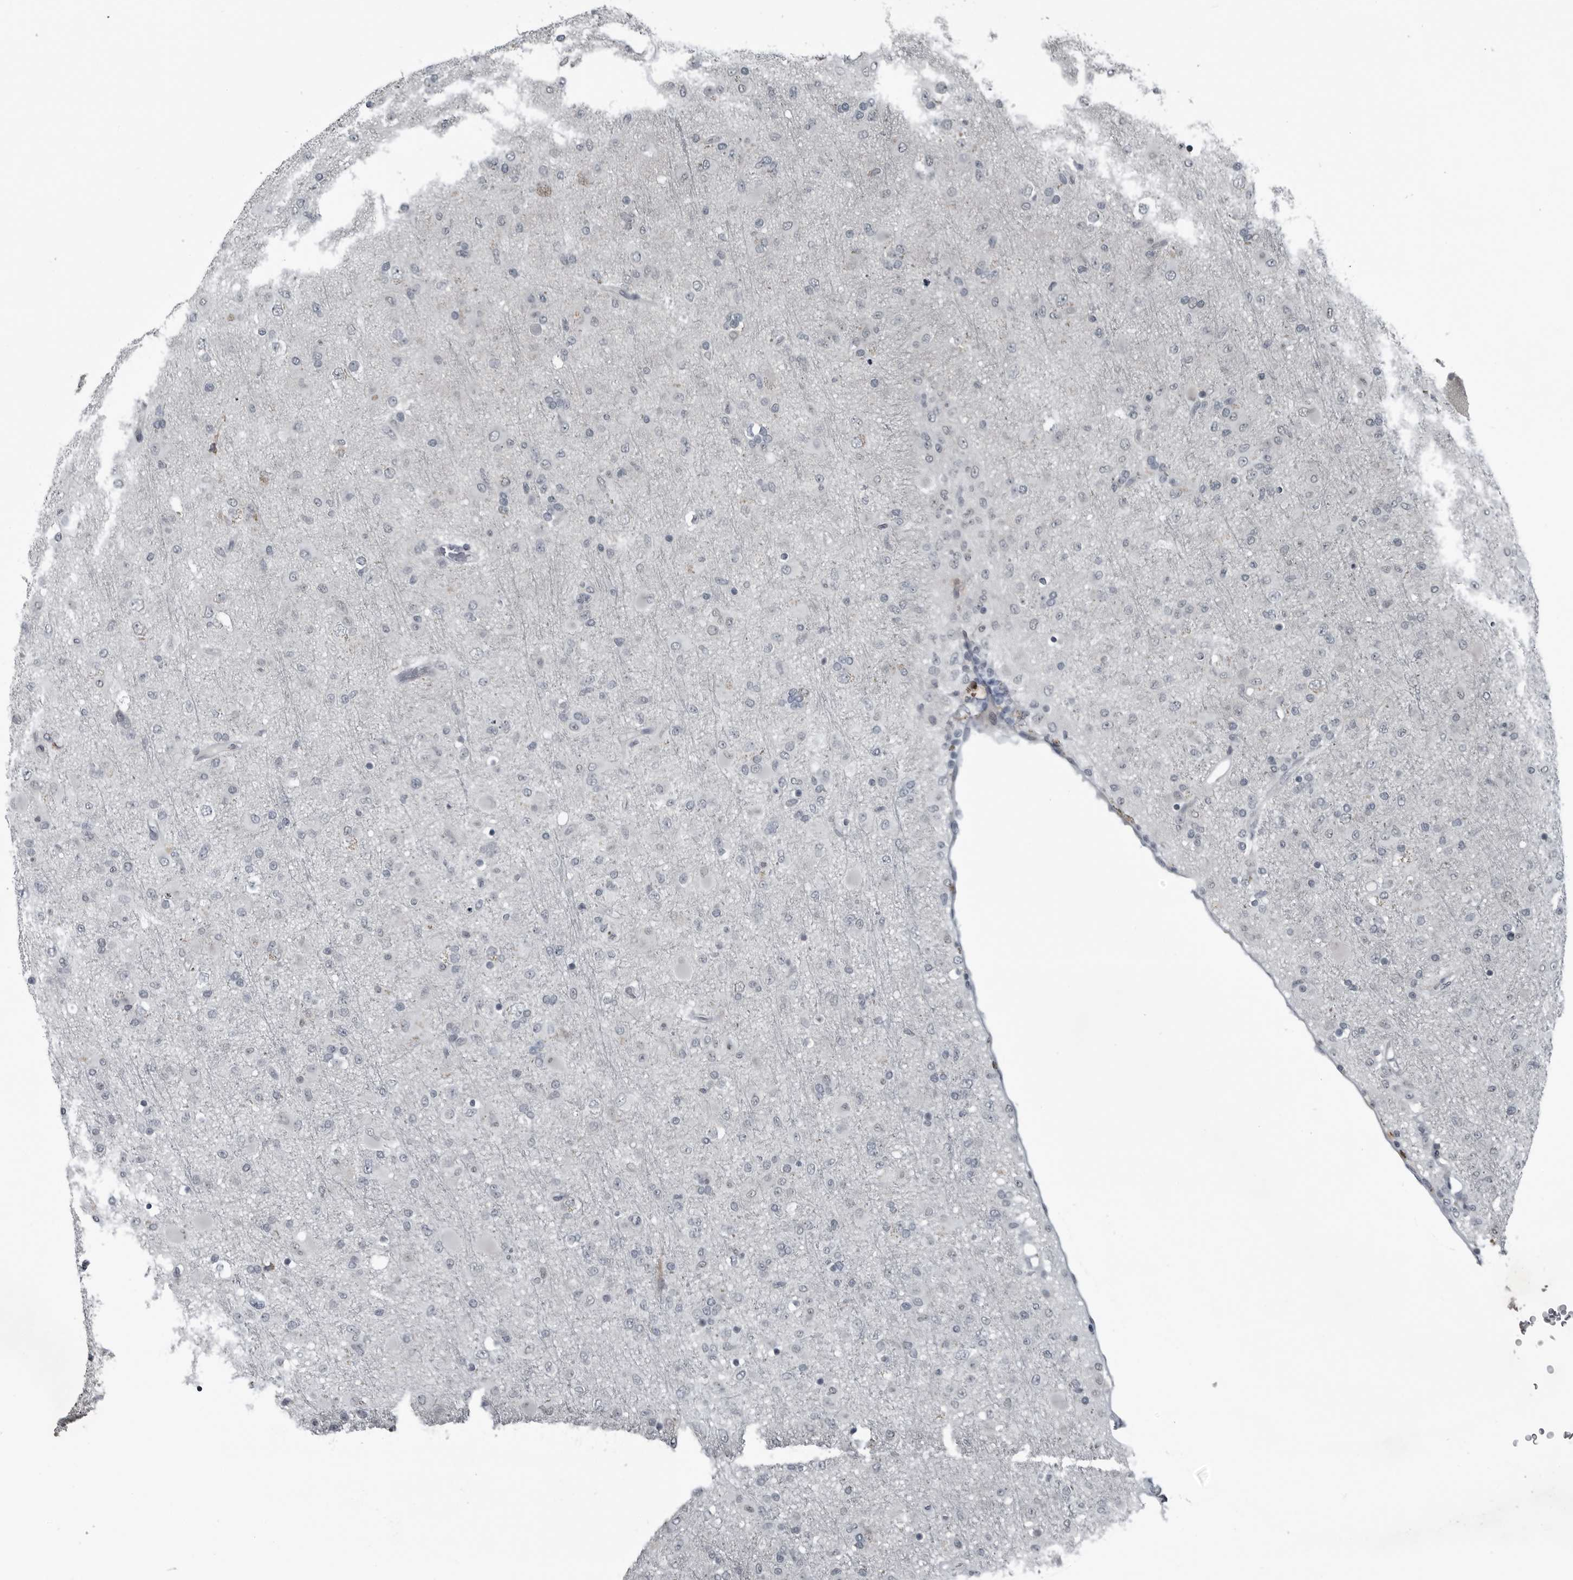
{"staining": {"intensity": "negative", "quantity": "none", "location": "none"}, "tissue": "glioma", "cell_type": "Tumor cells", "image_type": "cancer", "snomed": [{"axis": "morphology", "description": "Glioma, malignant, Low grade"}, {"axis": "topography", "description": "Brain"}], "caption": "This is a histopathology image of immunohistochemistry staining of glioma, which shows no positivity in tumor cells.", "gene": "DNAAF11", "patient": {"sex": "male", "age": 65}}